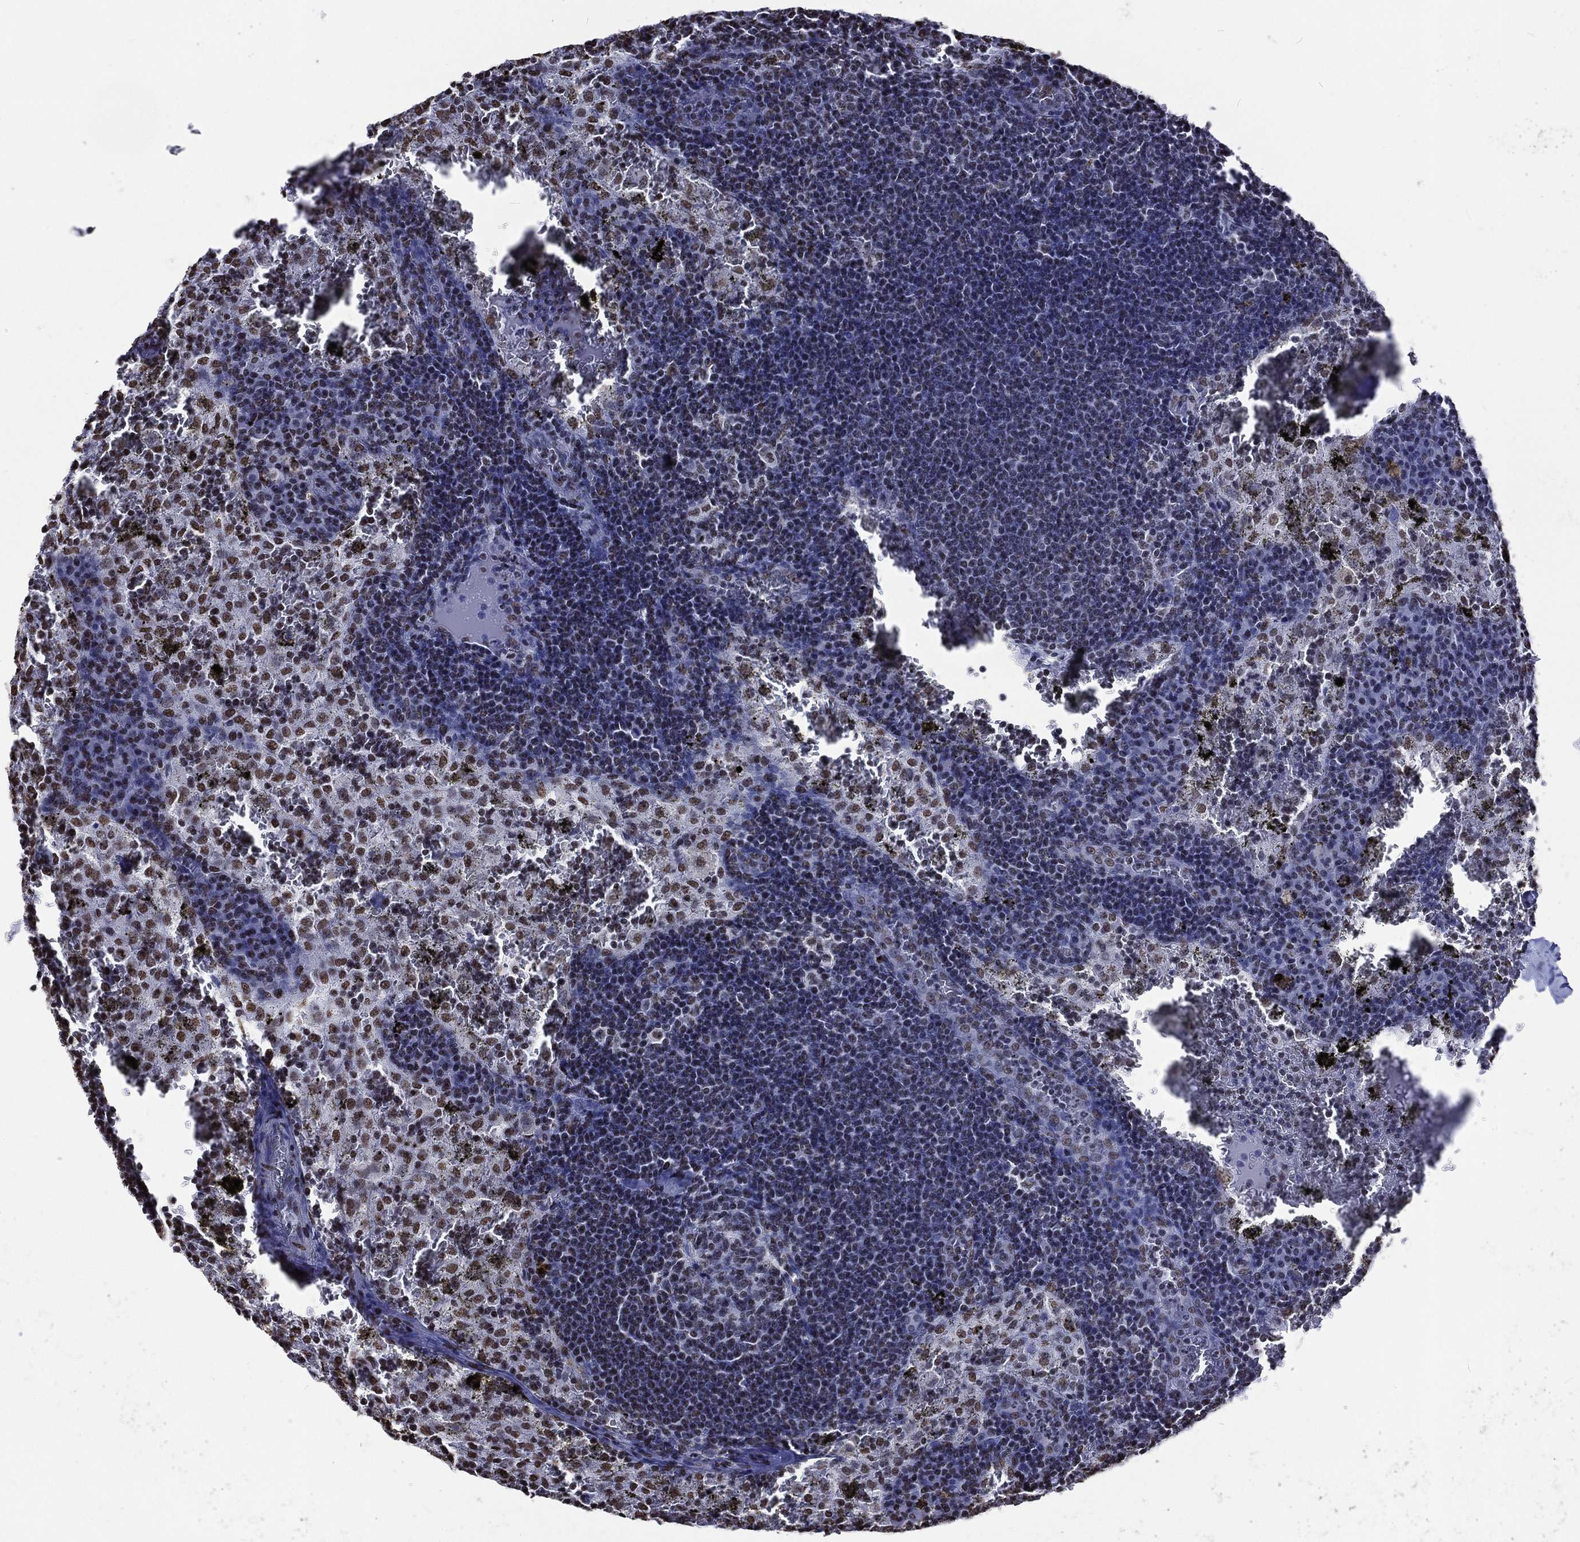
{"staining": {"intensity": "weak", "quantity": "<25%", "location": "nuclear"}, "tissue": "lymph node", "cell_type": "Germinal center cells", "image_type": "normal", "snomed": [{"axis": "morphology", "description": "Normal tissue, NOS"}, {"axis": "topography", "description": "Lymph node"}], "caption": "Immunohistochemistry (IHC) image of normal lymph node stained for a protein (brown), which shows no expression in germinal center cells.", "gene": "RETREG2", "patient": {"sex": "male", "age": 62}}